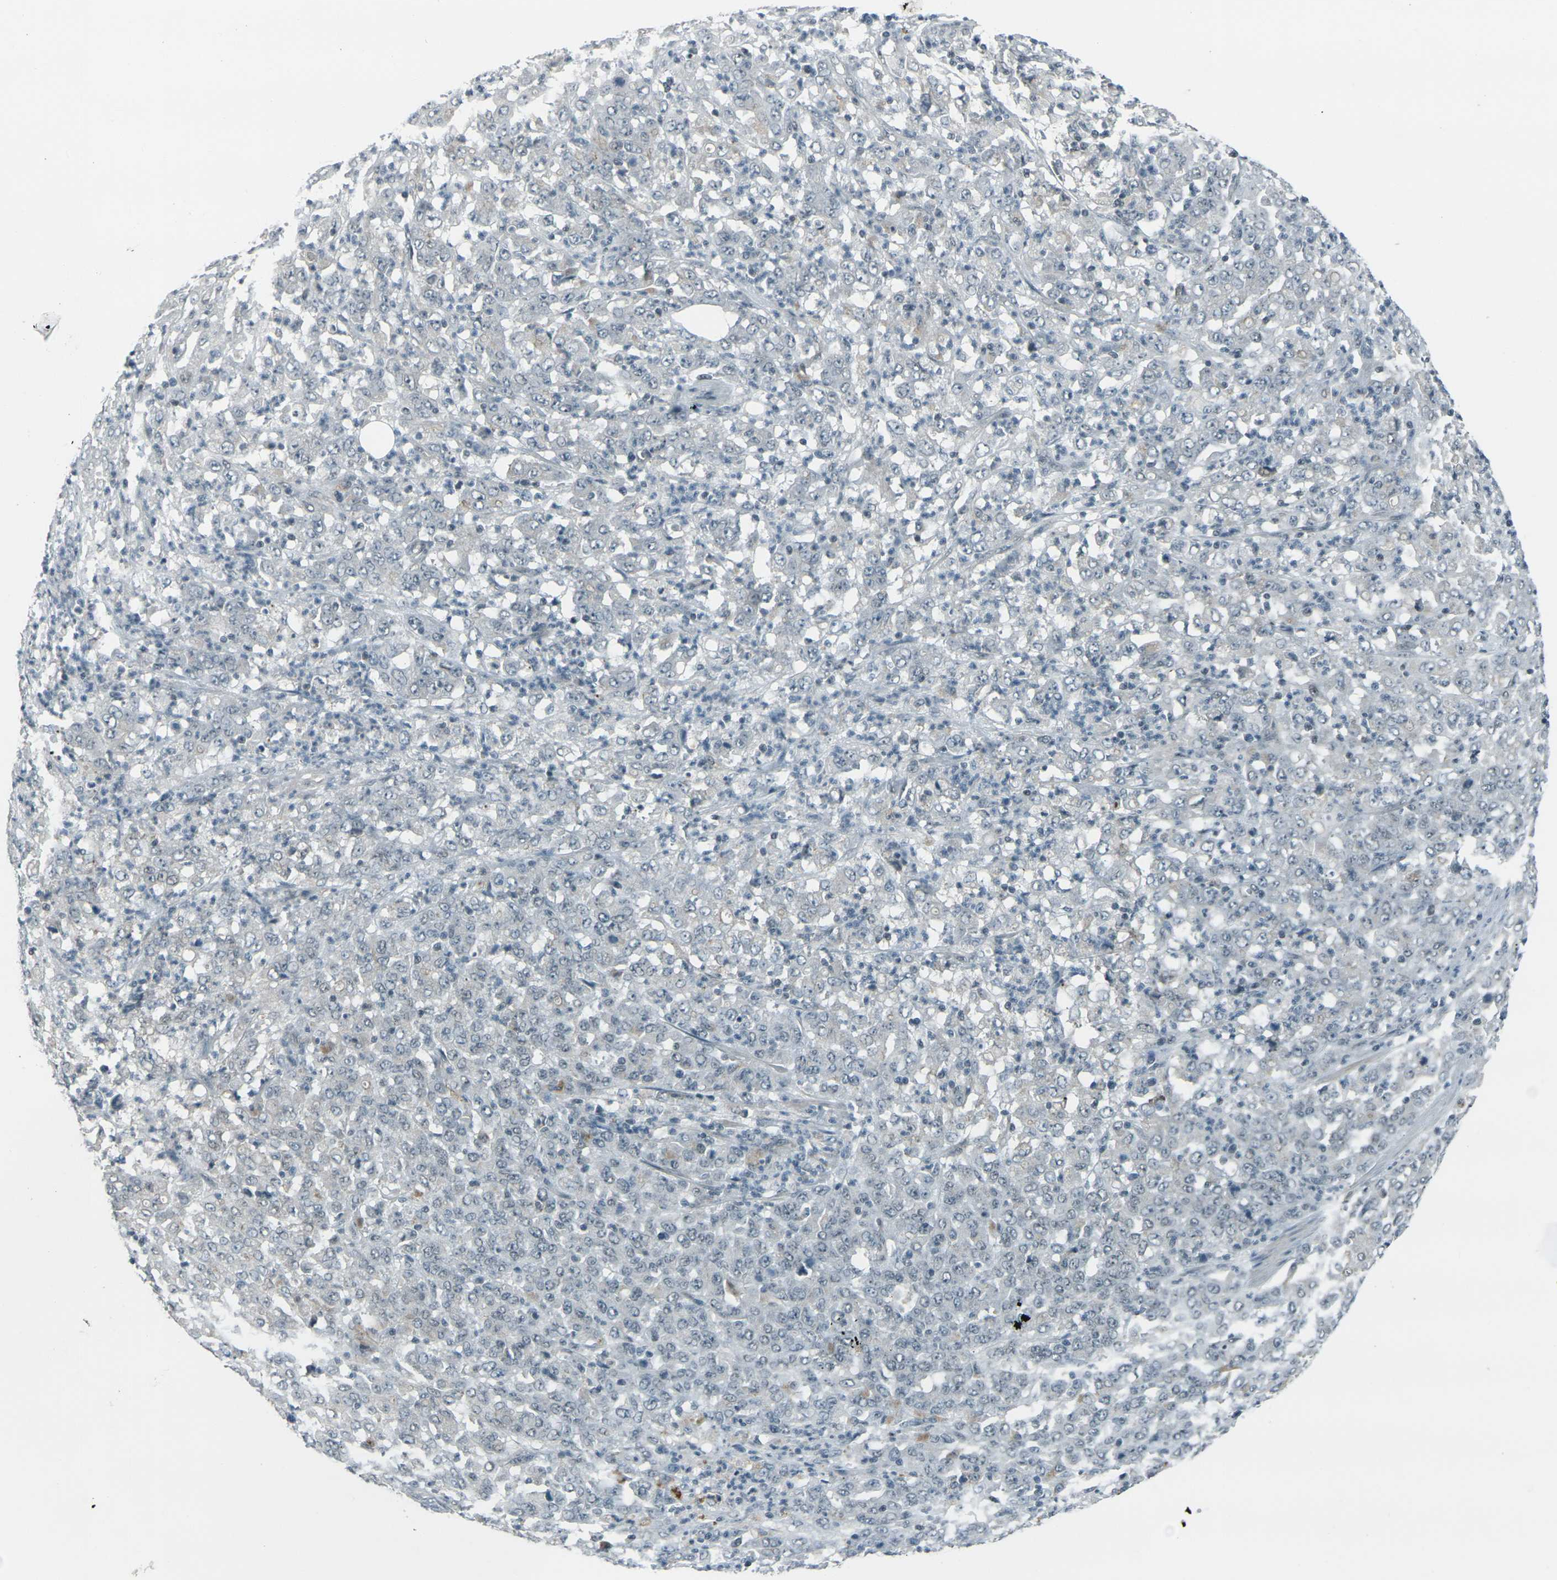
{"staining": {"intensity": "negative", "quantity": "none", "location": "none"}, "tissue": "stomach cancer", "cell_type": "Tumor cells", "image_type": "cancer", "snomed": [{"axis": "morphology", "description": "Adenocarcinoma, NOS"}, {"axis": "topography", "description": "Stomach, lower"}], "caption": "There is no significant expression in tumor cells of adenocarcinoma (stomach). (Immunohistochemistry (ihc), brightfield microscopy, high magnification).", "gene": "GPR19", "patient": {"sex": "female", "age": 71}}